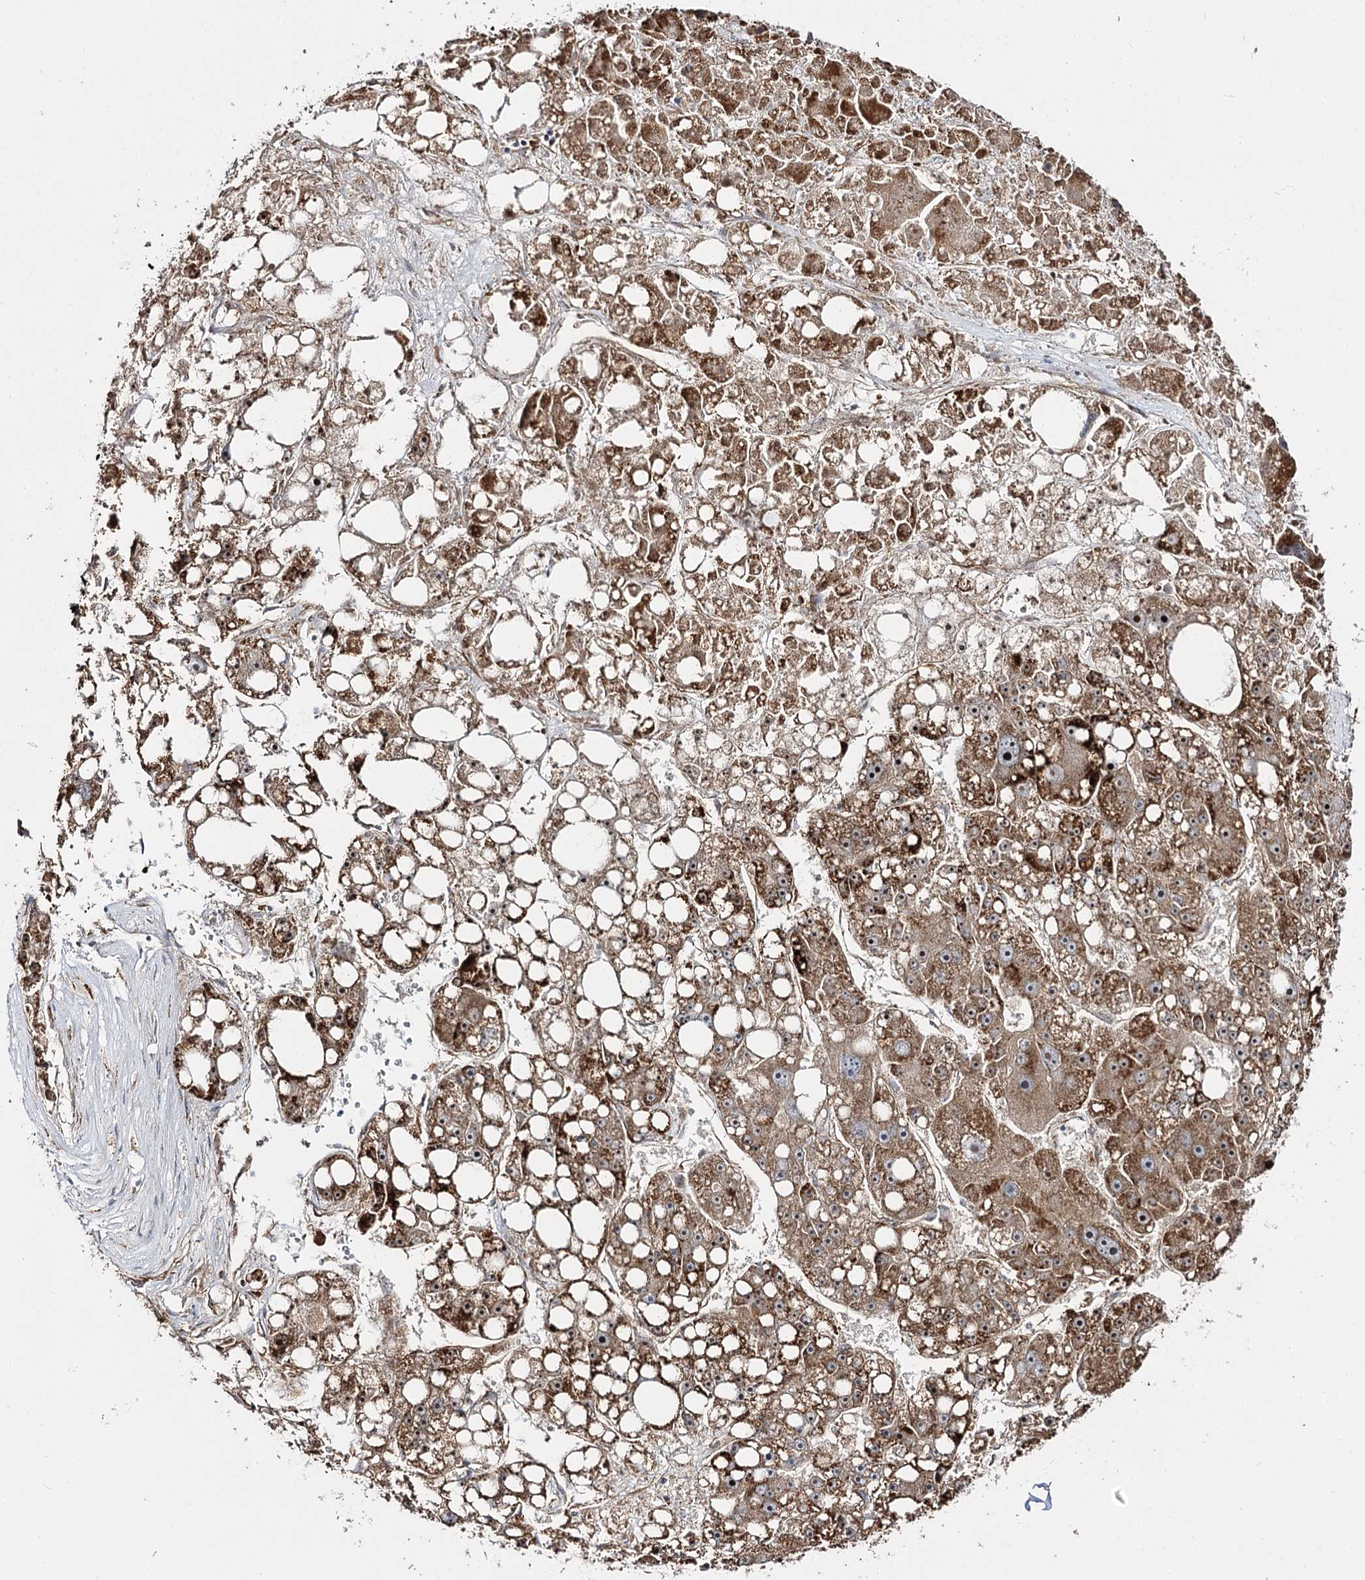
{"staining": {"intensity": "moderate", "quantity": ">75%", "location": "cytoplasmic/membranous"}, "tissue": "liver cancer", "cell_type": "Tumor cells", "image_type": "cancer", "snomed": [{"axis": "morphology", "description": "Carcinoma, Hepatocellular, NOS"}, {"axis": "topography", "description": "Liver"}], "caption": "Brown immunohistochemical staining in human liver cancer (hepatocellular carcinoma) exhibits moderate cytoplasmic/membranous expression in about >75% of tumor cells.", "gene": "CBR4", "patient": {"sex": "female", "age": 61}}